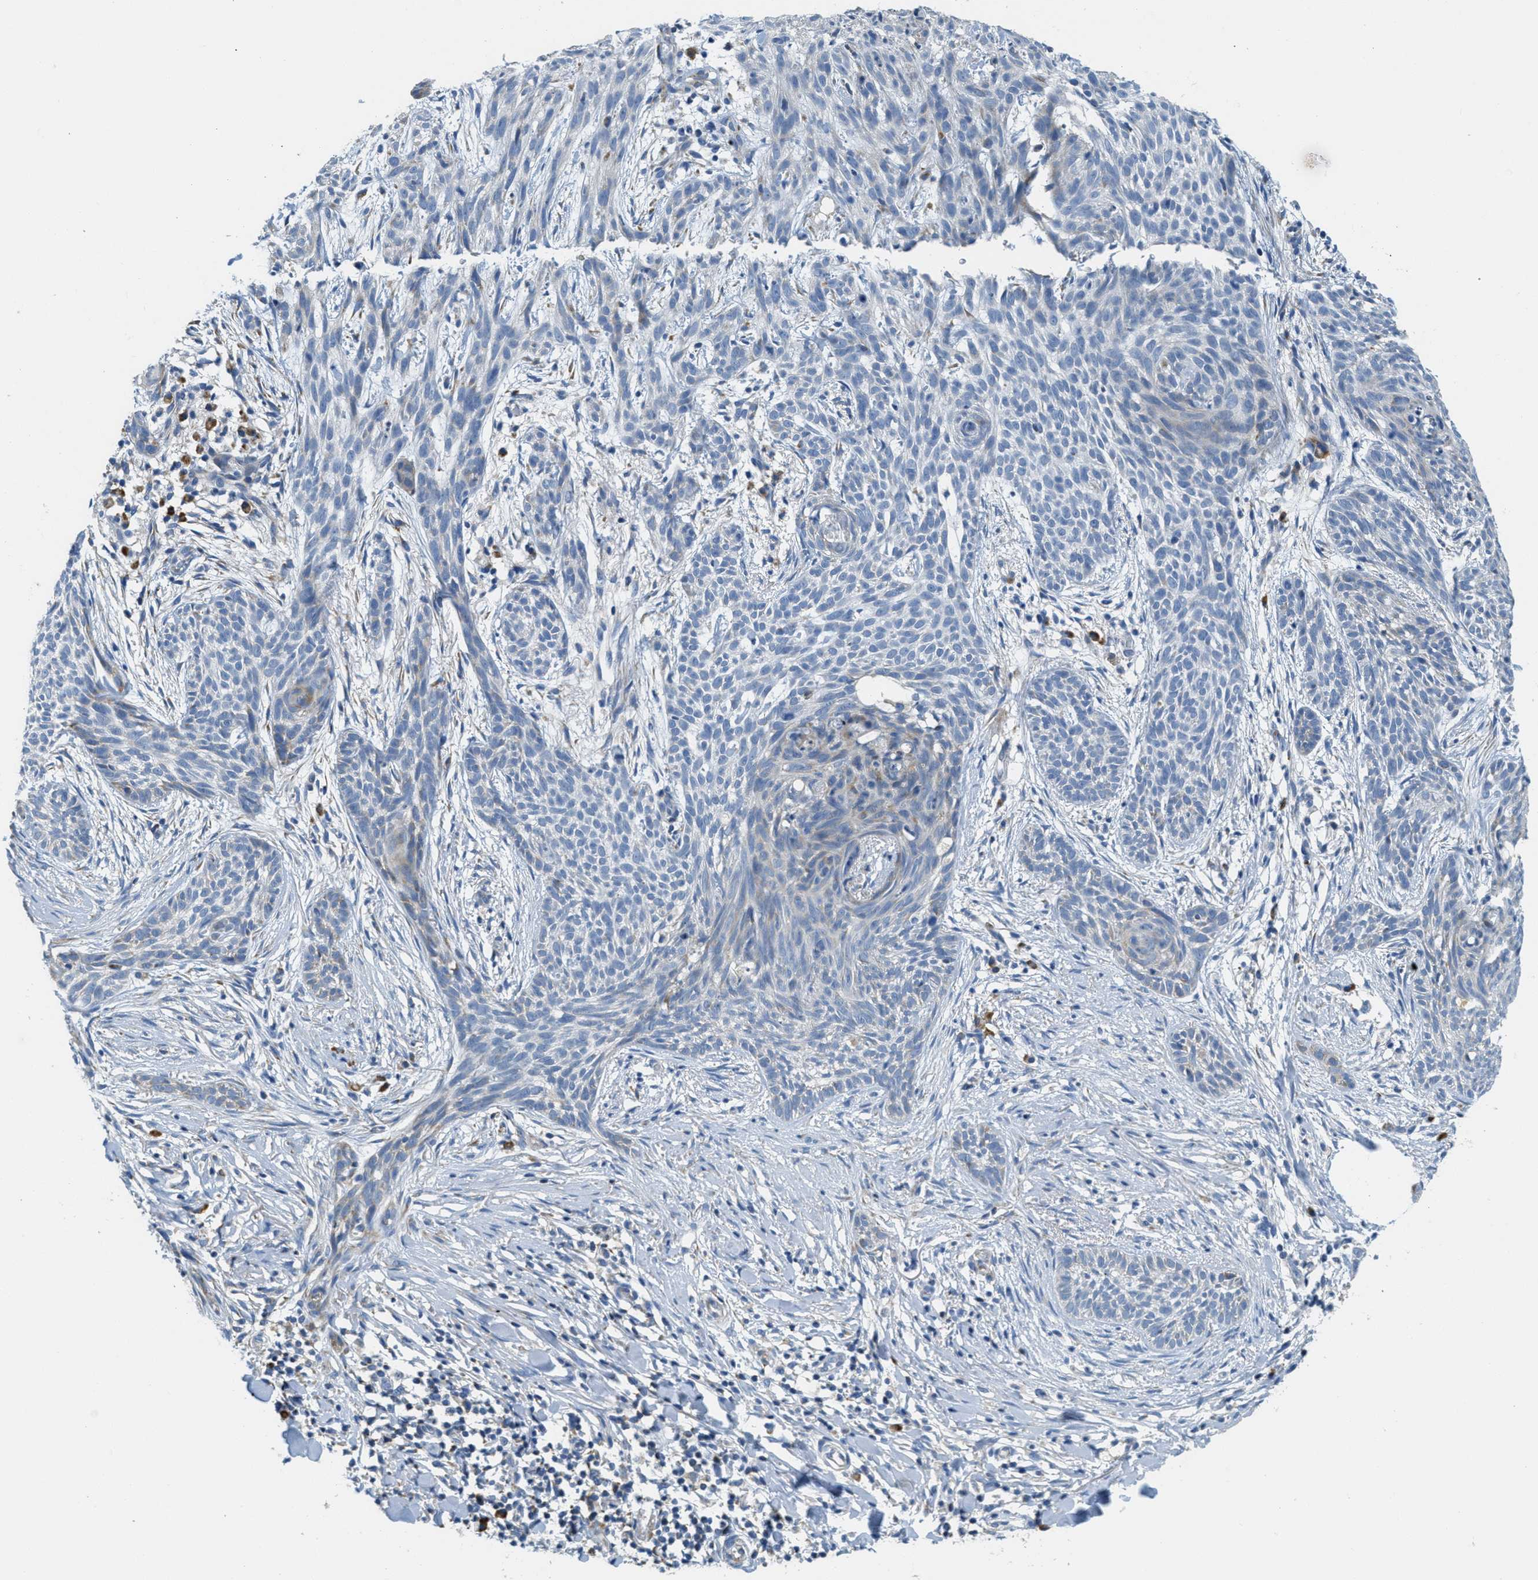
{"staining": {"intensity": "weak", "quantity": "<25%", "location": "cytoplasmic/membranous"}, "tissue": "skin cancer", "cell_type": "Tumor cells", "image_type": "cancer", "snomed": [{"axis": "morphology", "description": "Basal cell carcinoma"}, {"axis": "topography", "description": "Skin"}], "caption": "Skin basal cell carcinoma was stained to show a protein in brown. There is no significant positivity in tumor cells.", "gene": "CA4", "patient": {"sex": "female", "age": 59}}